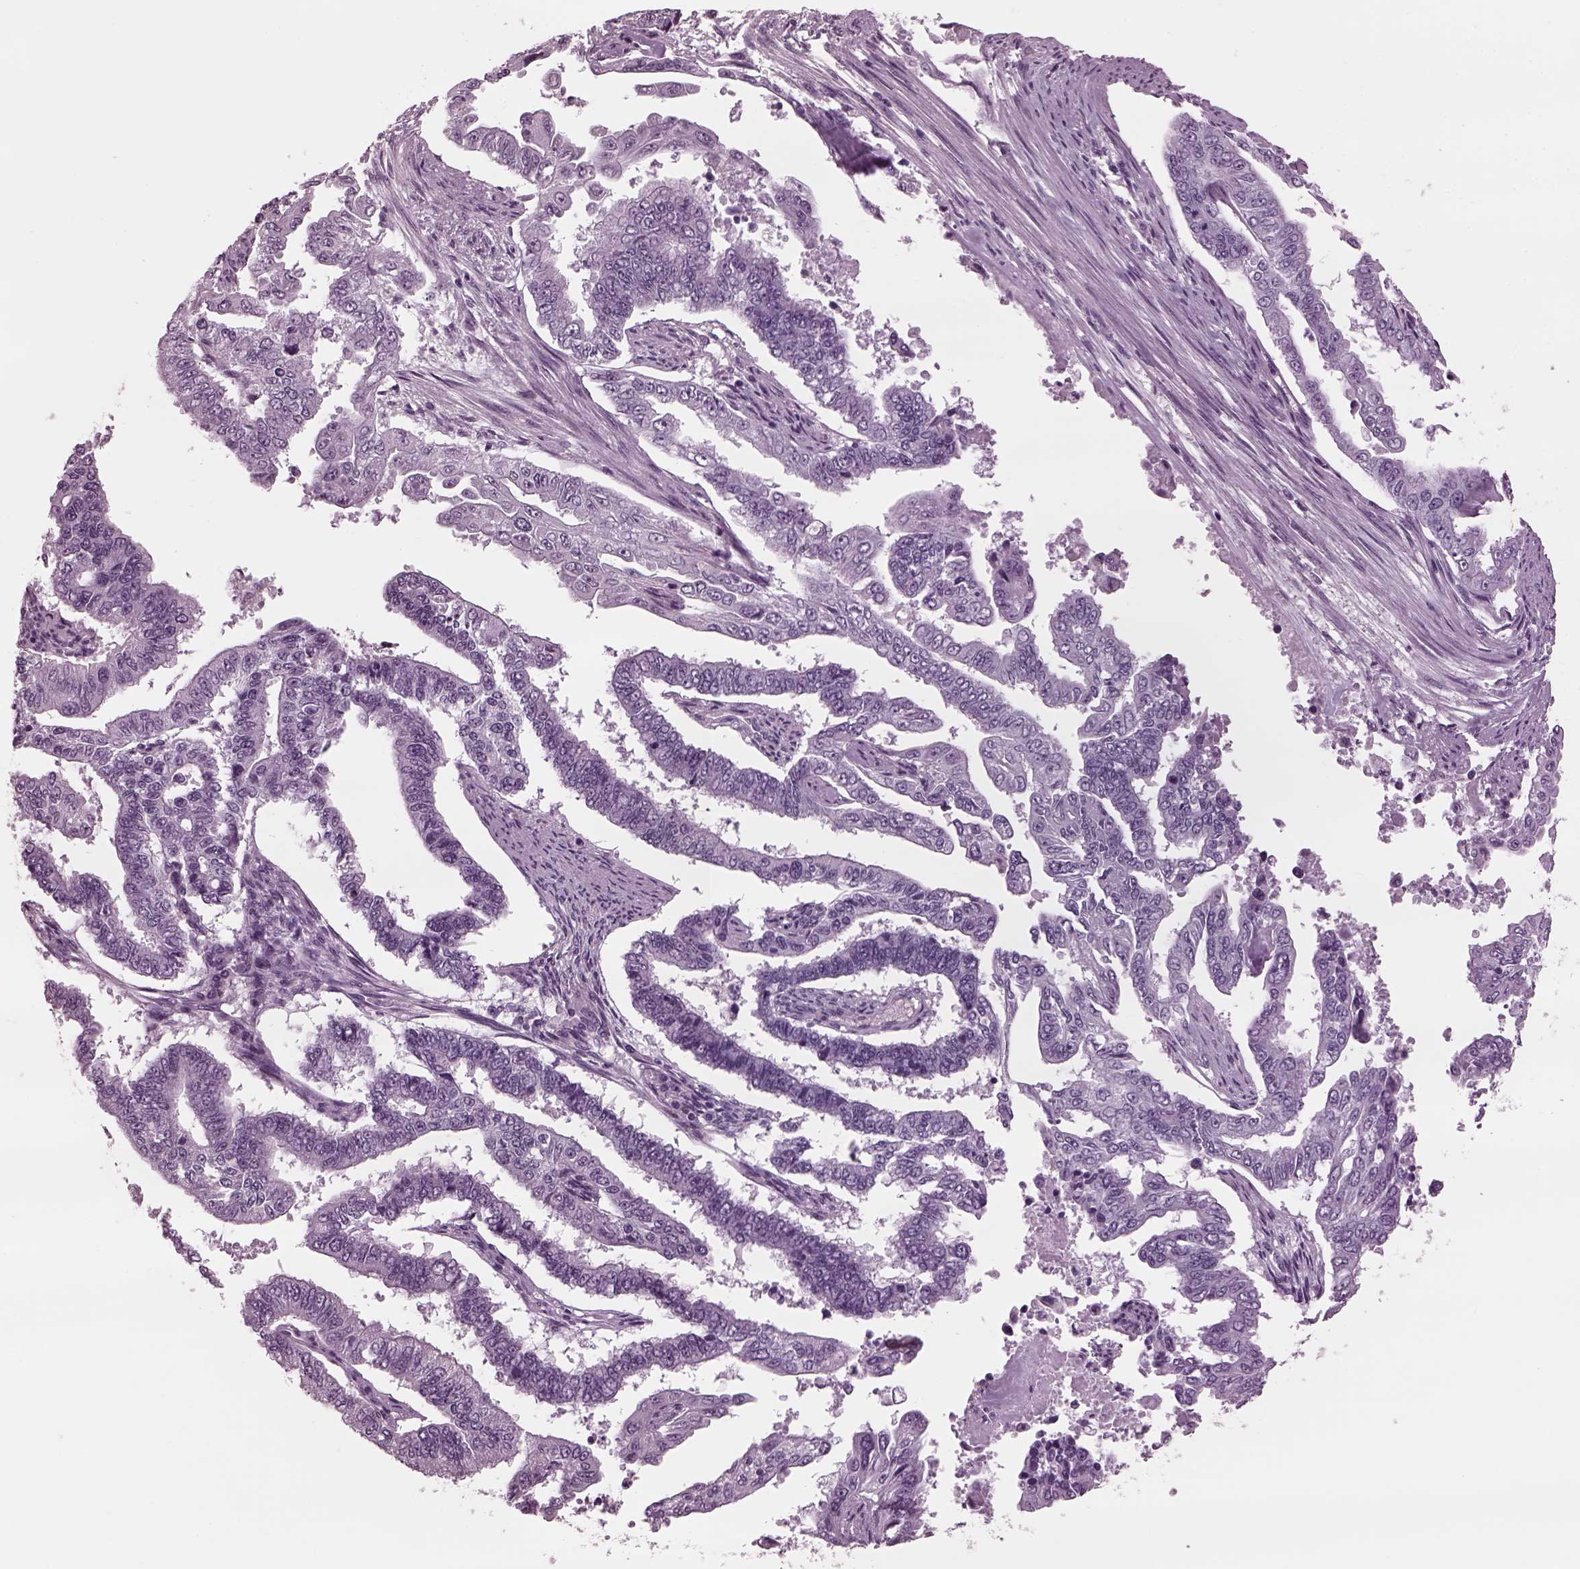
{"staining": {"intensity": "negative", "quantity": "none", "location": "none"}, "tissue": "endometrial cancer", "cell_type": "Tumor cells", "image_type": "cancer", "snomed": [{"axis": "morphology", "description": "Adenocarcinoma, NOS"}, {"axis": "topography", "description": "Uterus"}], "caption": "This is an IHC histopathology image of human adenocarcinoma (endometrial). There is no expression in tumor cells.", "gene": "TPPP2", "patient": {"sex": "female", "age": 59}}